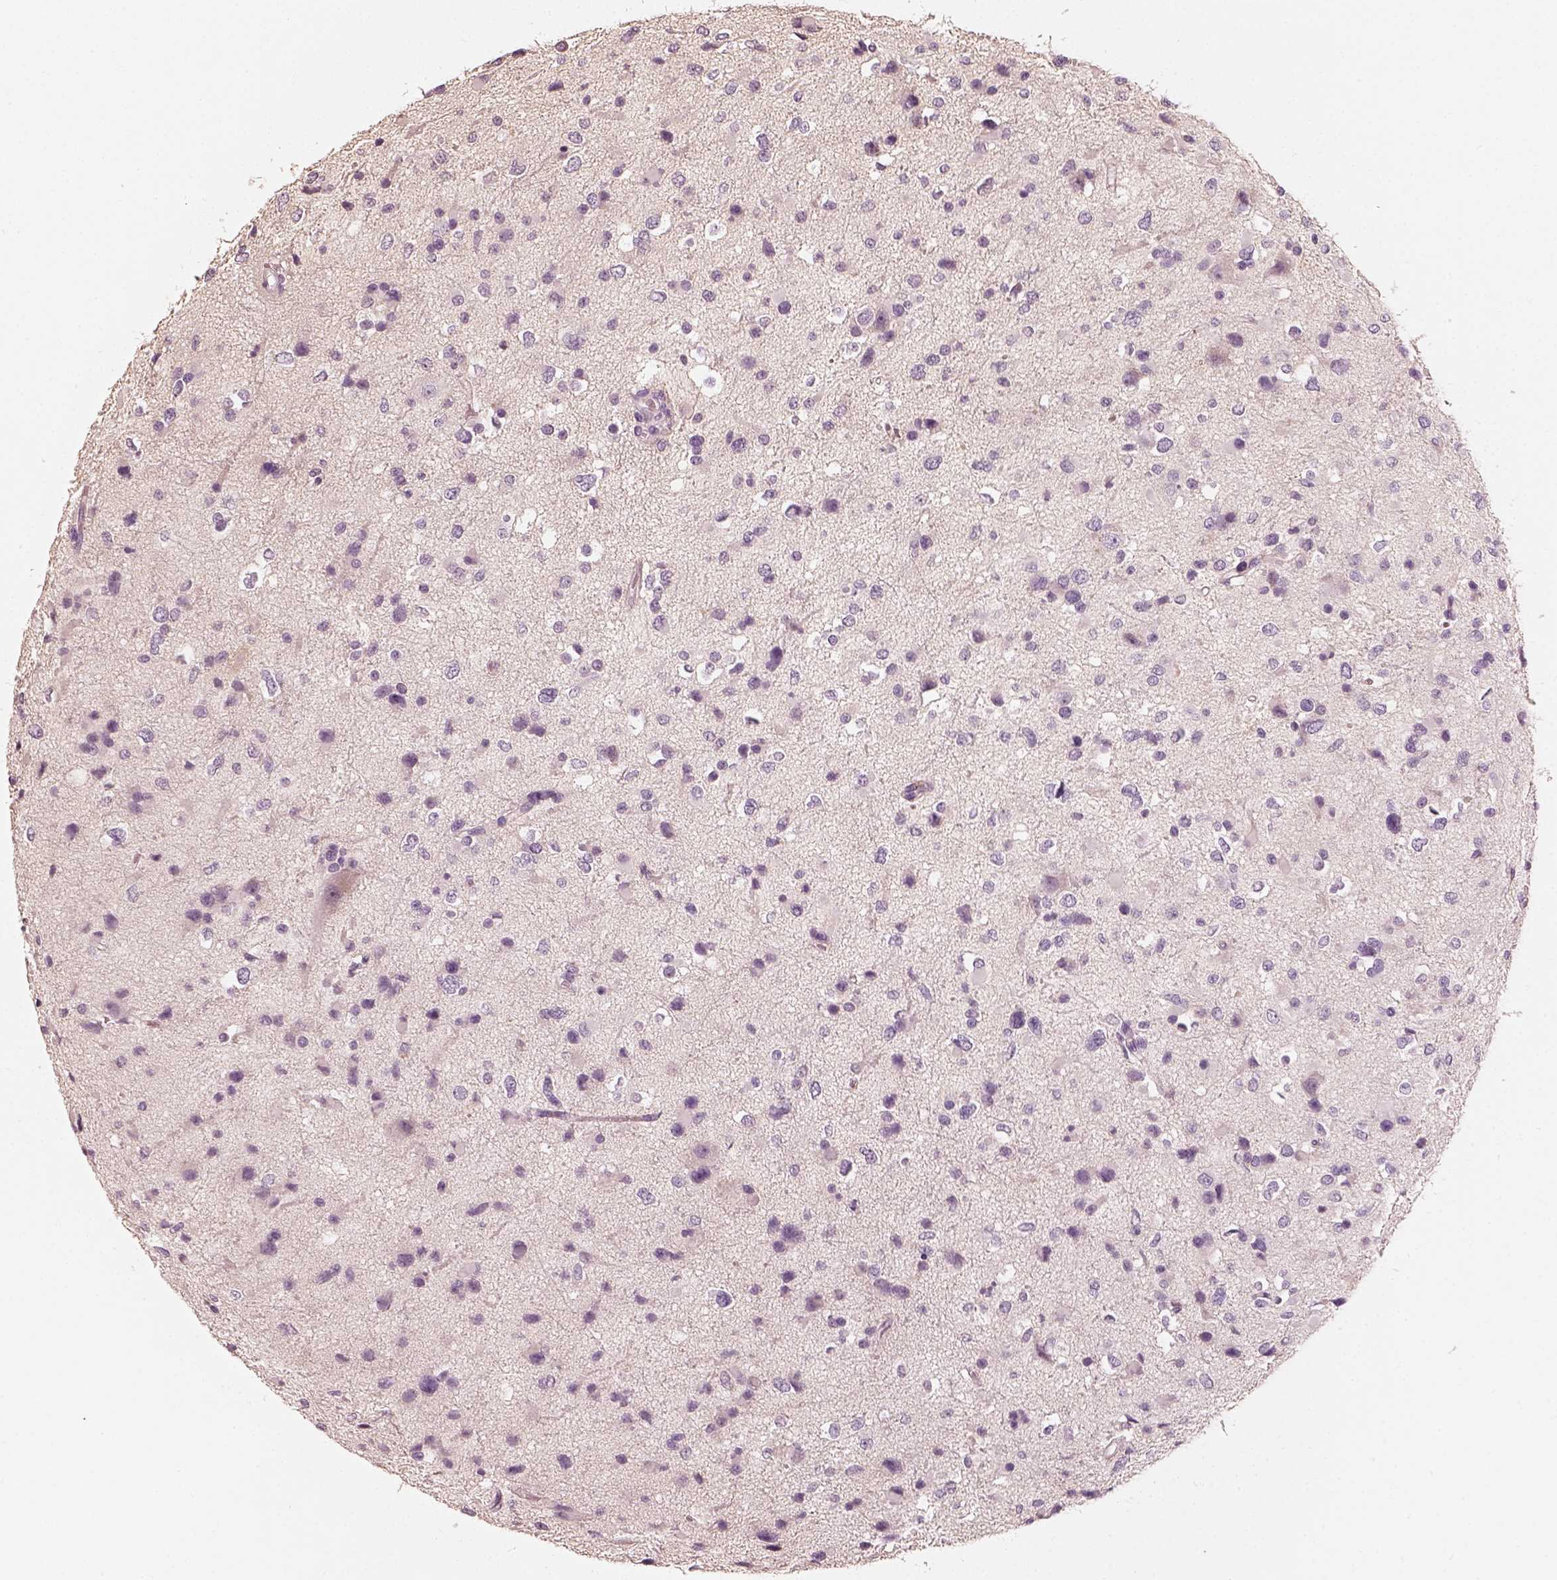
{"staining": {"intensity": "negative", "quantity": "none", "location": "none"}, "tissue": "glioma", "cell_type": "Tumor cells", "image_type": "cancer", "snomed": [{"axis": "morphology", "description": "Glioma, malignant, Low grade"}, {"axis": "topography", "description": "Brain"}], "caption": "The histopathology image reveals no significant positivity in tumor cells of glioma. (DAB immunohistochemistry, high magnification).", "gene": "RS1", "patient": {"sex": "female", "age": 32}}